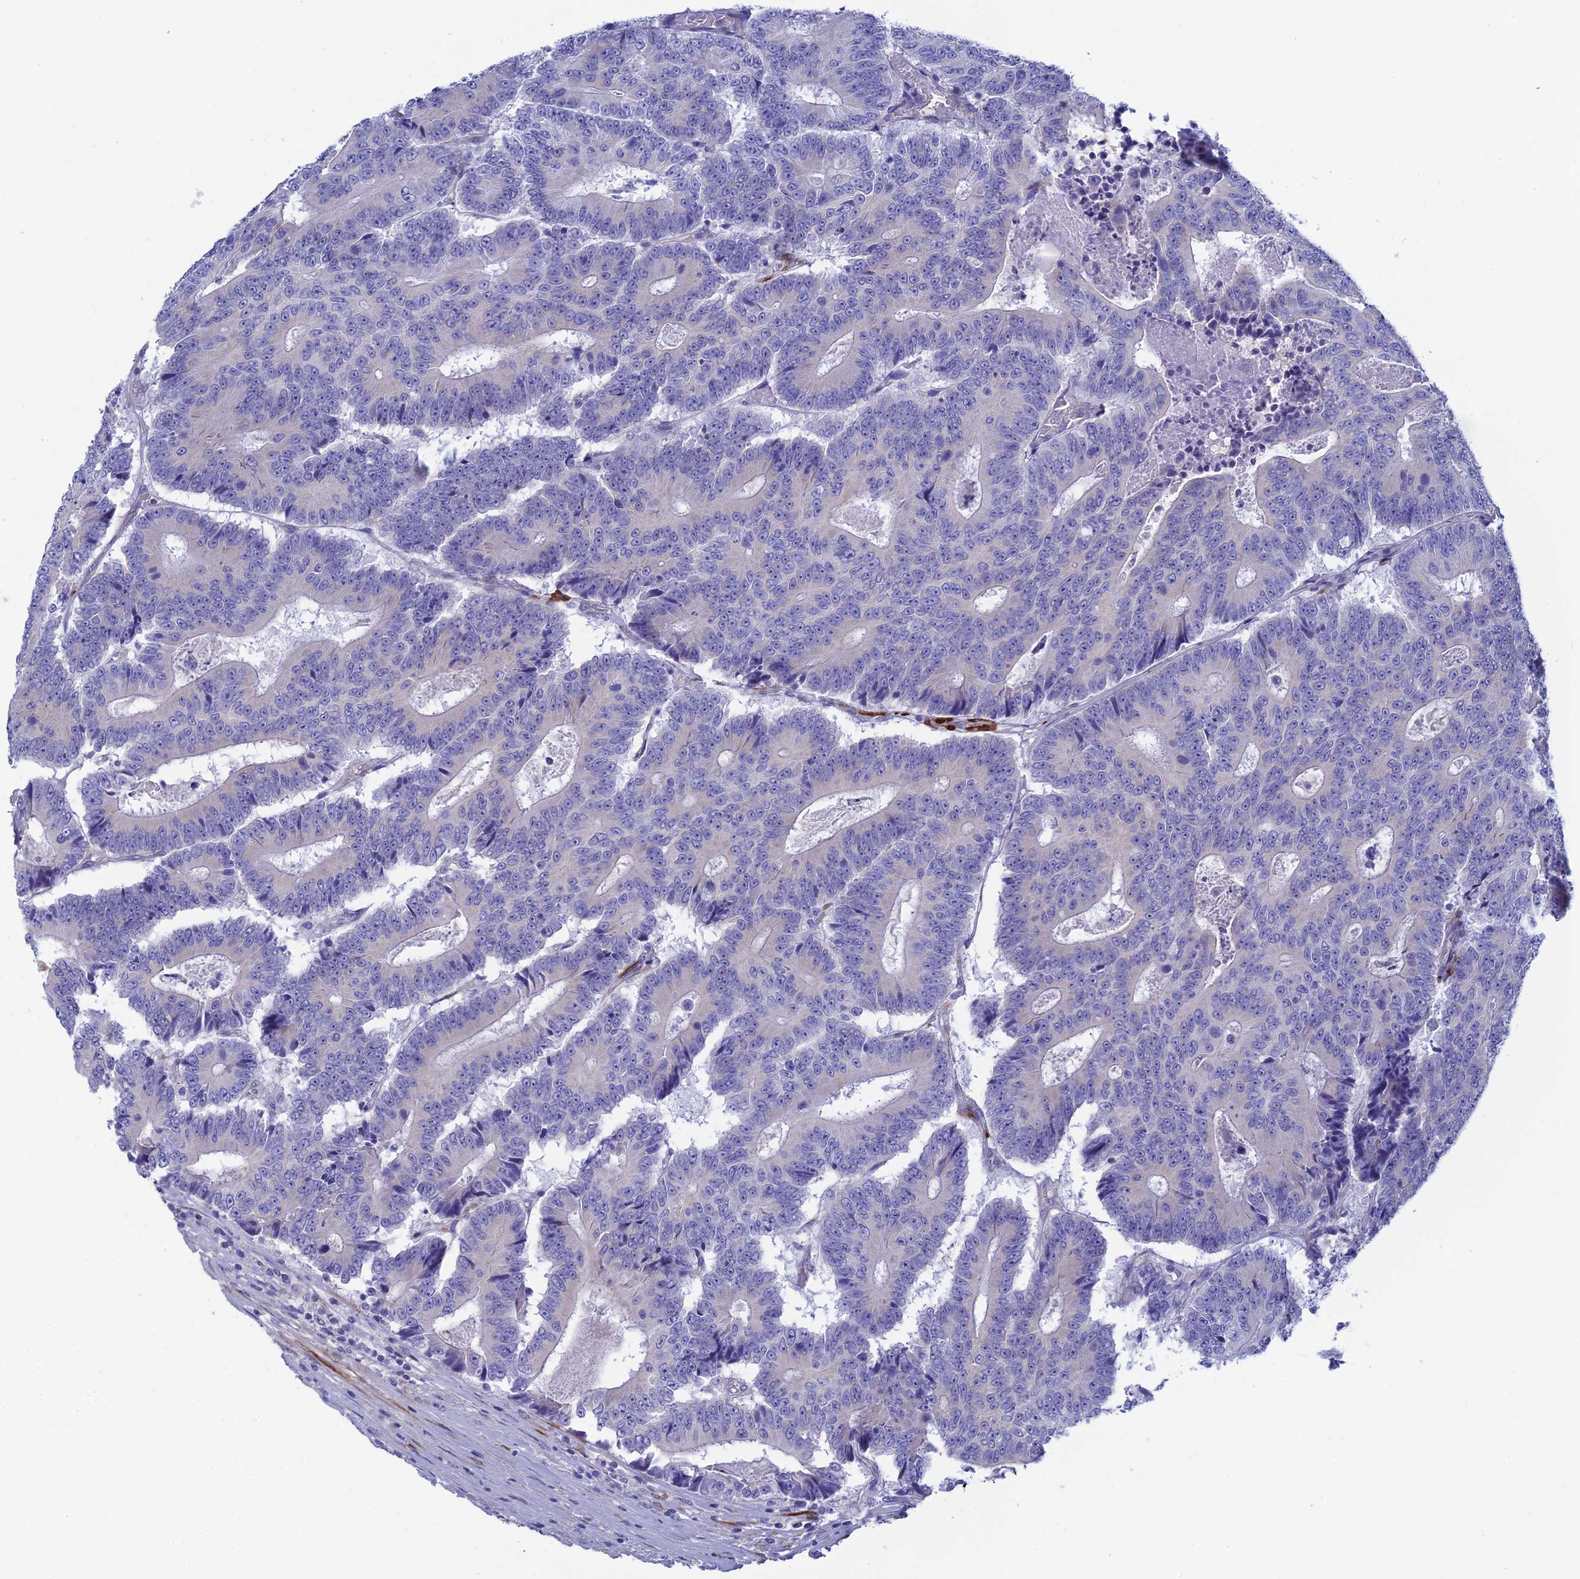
{"staining": {"intensity": "negative", "quantity": "none", "location": "none"}, "tissue": "colorectal cancer", "cell_type": "Tumor cells", "image_type": "cancer", "snomed": [{"axis": "morphology", "description": "Adenocarcinoma, NOS"}, {"axis": "topography", "description": "Colon"}], "caption": "This is a micrograph of IHC staining of colorectal adenocarcinoma, which shows no positivity in tumor cells.", "gene": "PCDHA8", "patient": {"sex": "male", "age": 83}}